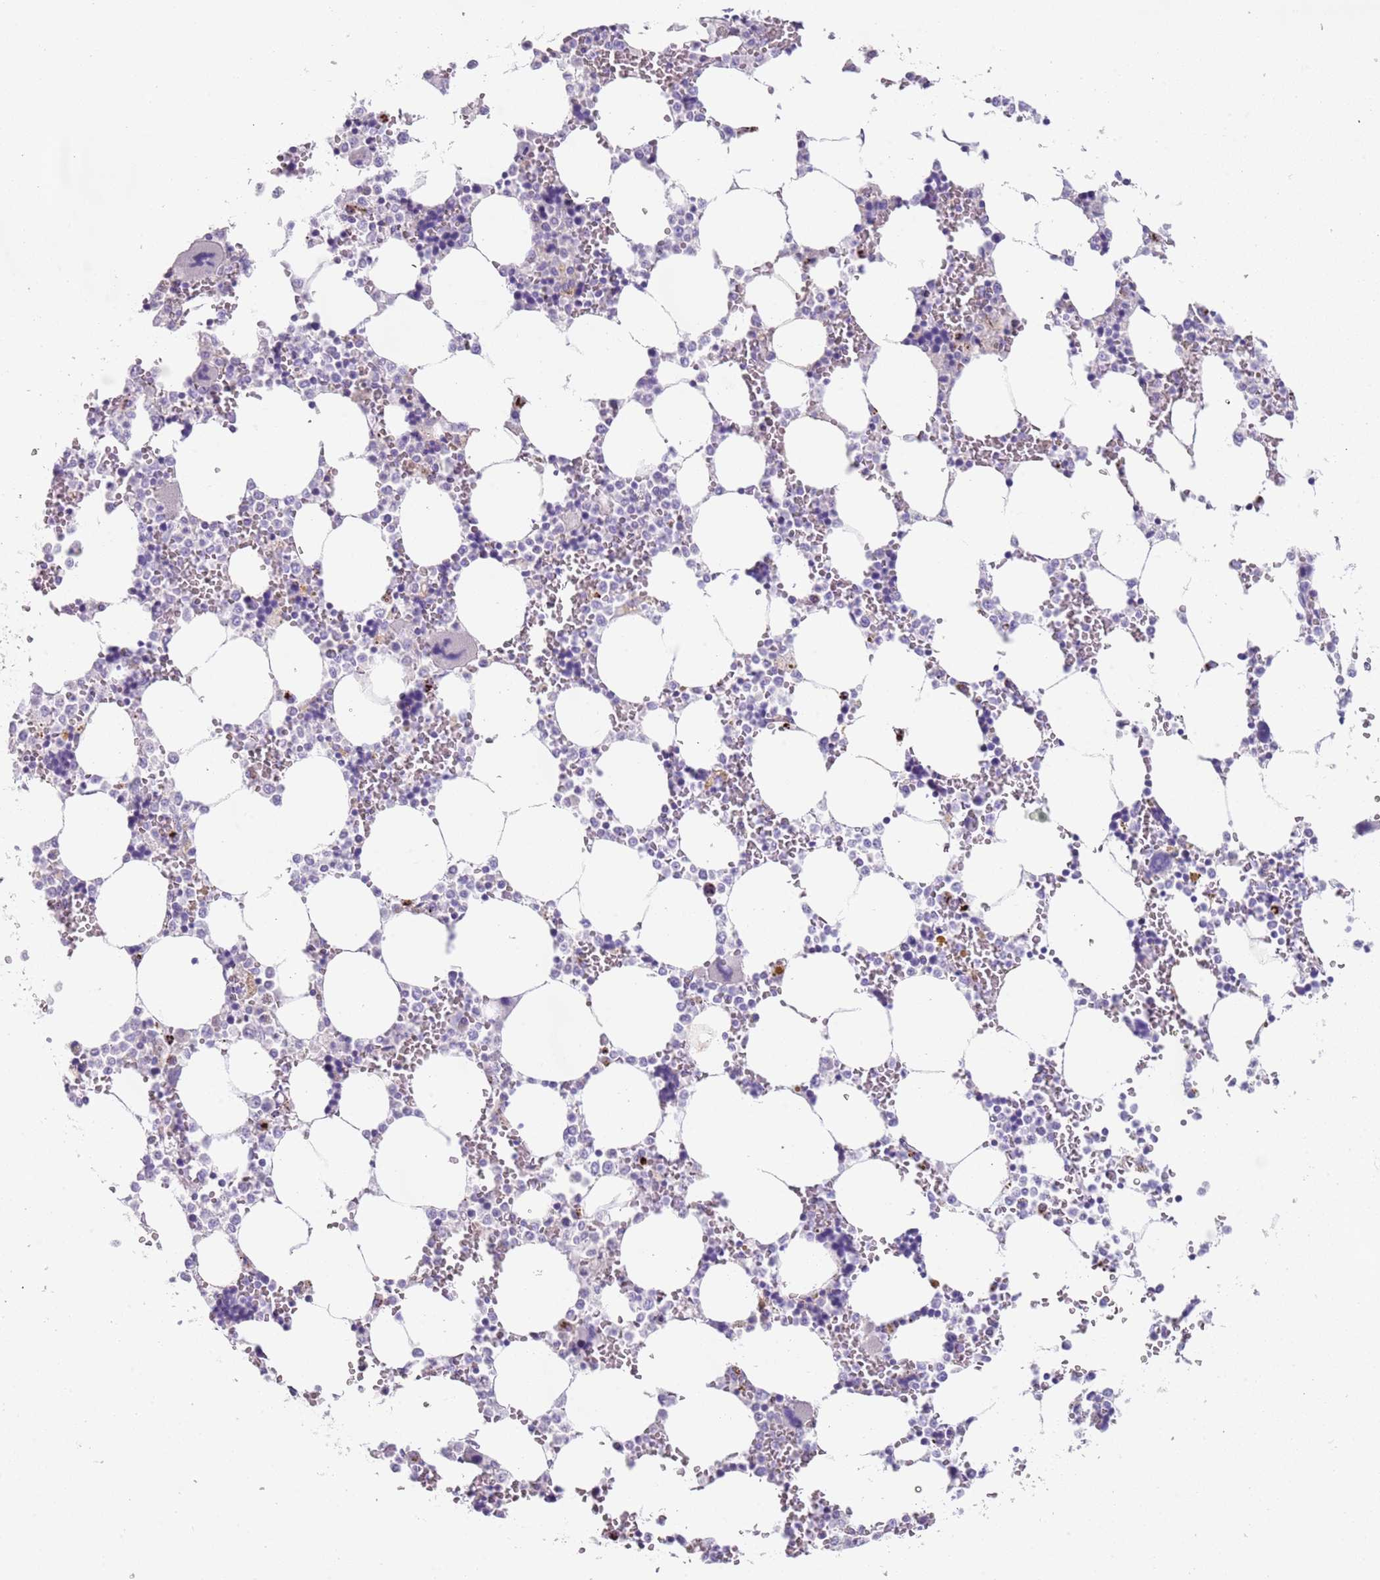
{"staining": {"intensity": "negative", "quantity": "none", "location": "none"}, "tissue": "bone marrow", "cell_type": "Hematopoietic cells", "image_type": "normal", "snomed": [{"axis": "morphology", "description": "Normal tissue, NOS"}, {"axis": "topography", "description": "Bone marrow"}], "caption": "This is an immunohistochemistry image of normal bone marrow. There is no expression in hematopoietic cells.", "gene": "LRRN3", "patient": {"sex": "male", "age": 64}}